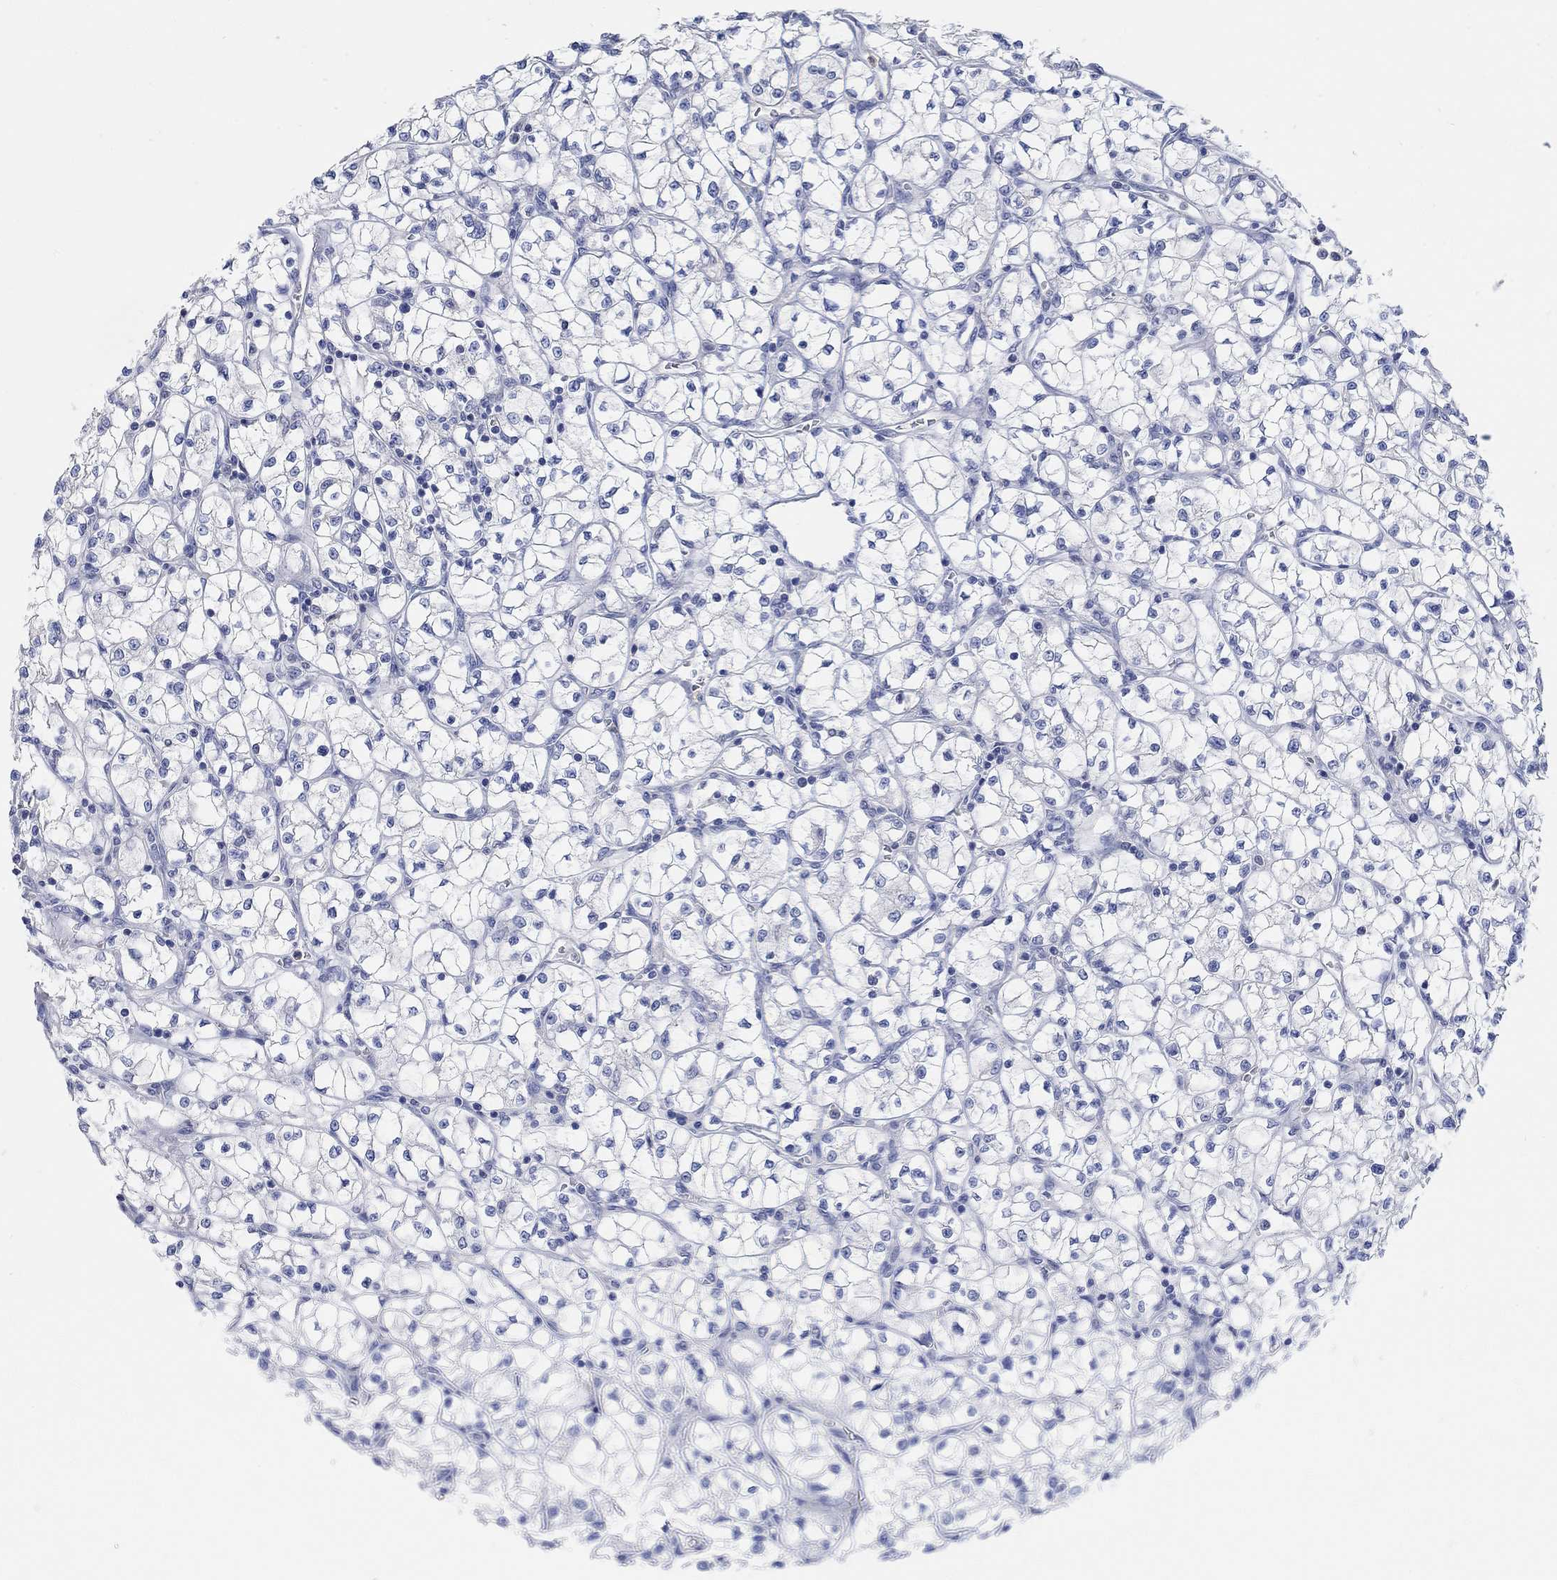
{"staining": {"intensity": "negative", "quantity": "none", "location": "none"}, "tissue": "renal cancer", "cell_type": "Tumor cells", "image_type": "cancer", "snomed": [{"axis": "morphology", "description": "Adenocarcinoma, NOS"}, {"axis": "topography", "description": "Kidney"}], "caption": "Renal adenocarcinoma was stained to show a protein in brown. There is no significant positivity in tumor cells.", "gene": "NLRP14", "patient": {"sex": "female", "age": 64}}